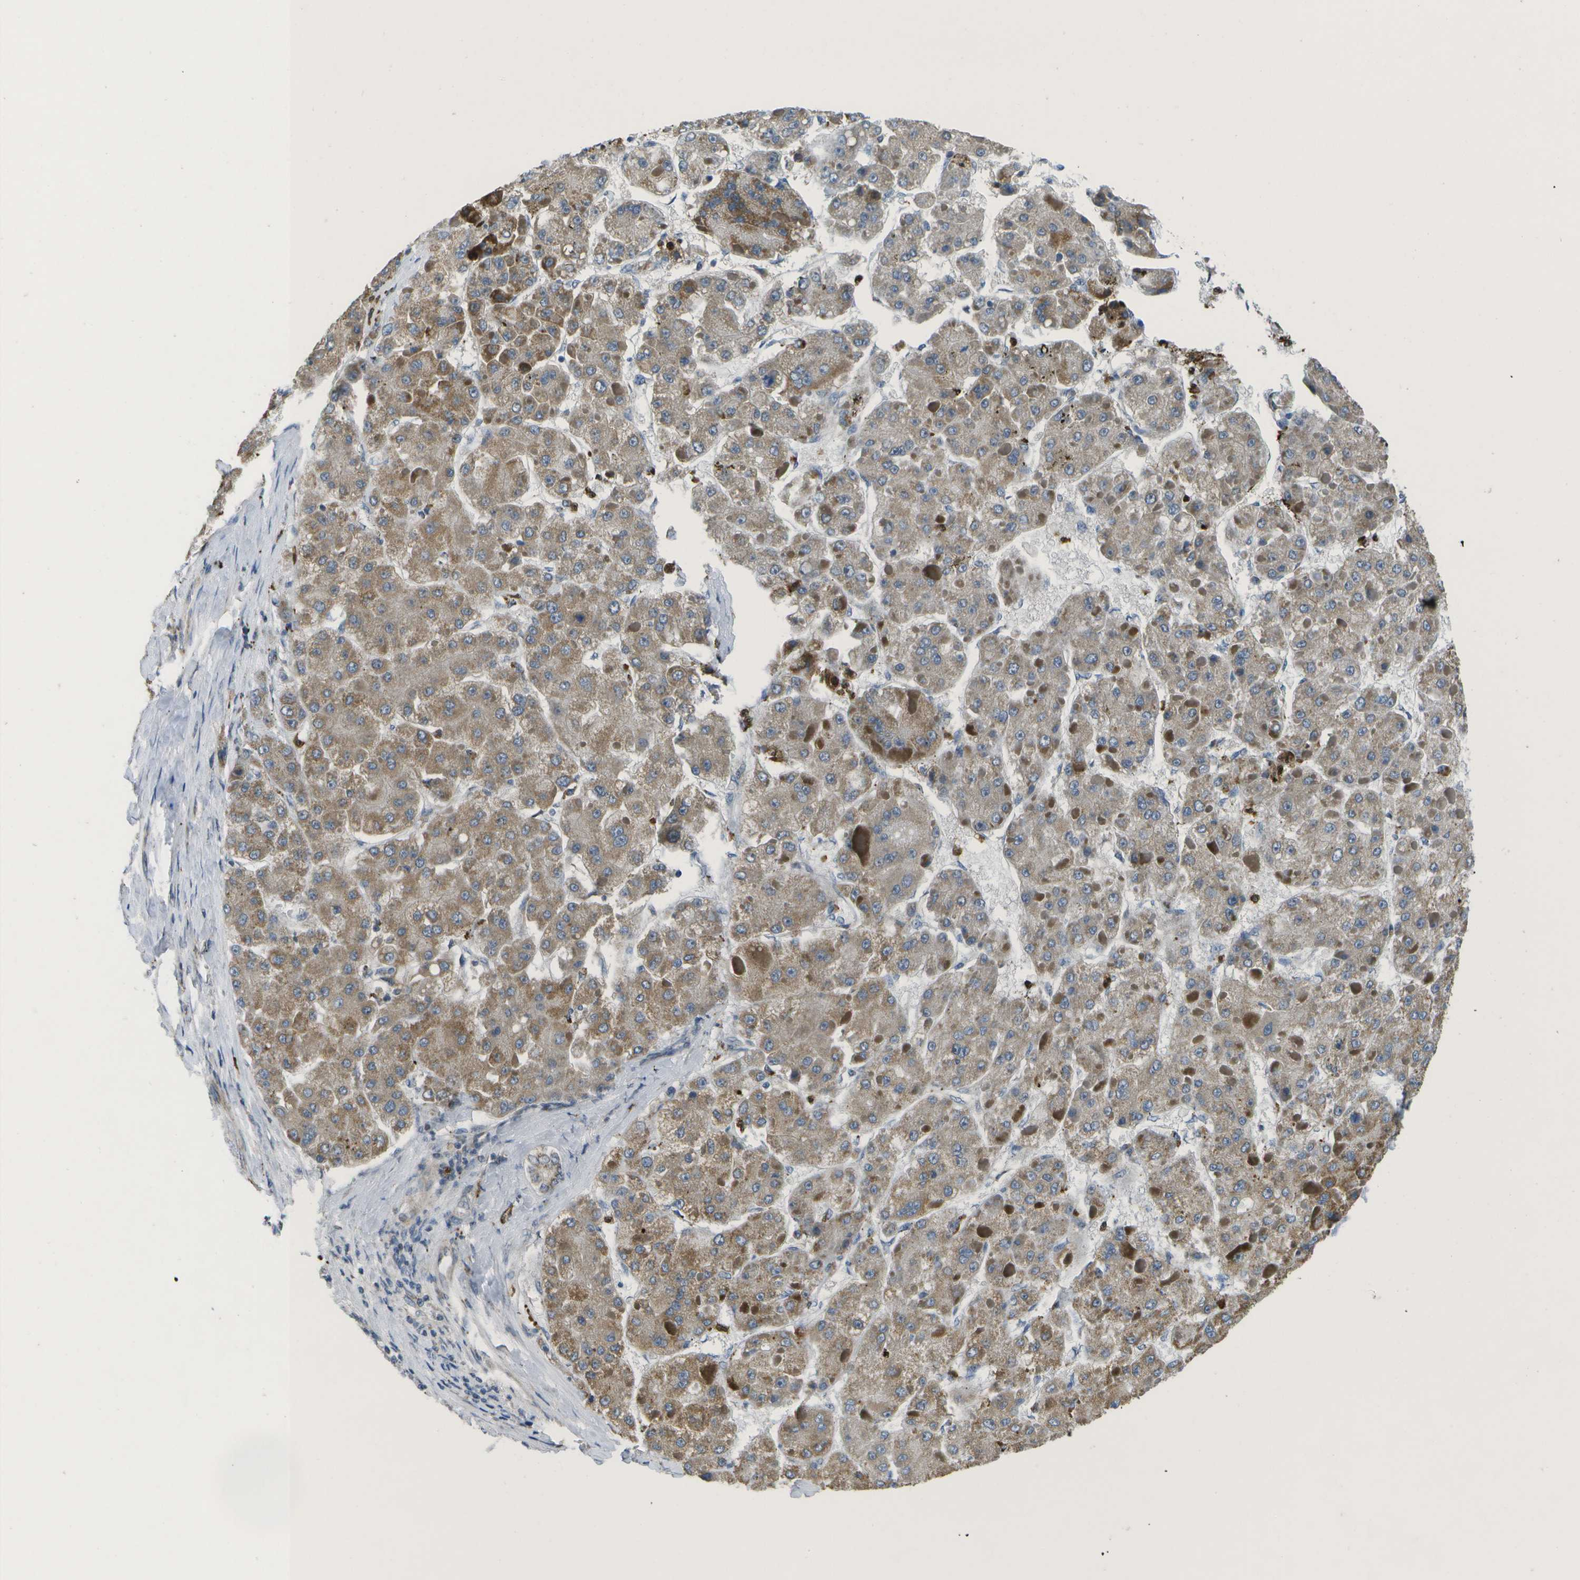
{"staining": {"intensity": "weak", "quantity": ">75%", "location": "cytoplasmic/membranous"}, "tissue": "liver cancer", "cell_type": "Tumor cells", "image_type": "cancer", "snomed": [{"axis": "morphology", "description": "Carcinoma, Hepatocellular, NOS"}, {"axis": "topography", "description": "Liver"}], "caption": "This is a histology image of IHC staining of hepatocellular carcinoma (liver), which shows weak staining in the cytoplasmic/membranous of tumor cells.", "gene": "GALNT15", "patient": {"sex": "female", "age": 73}}